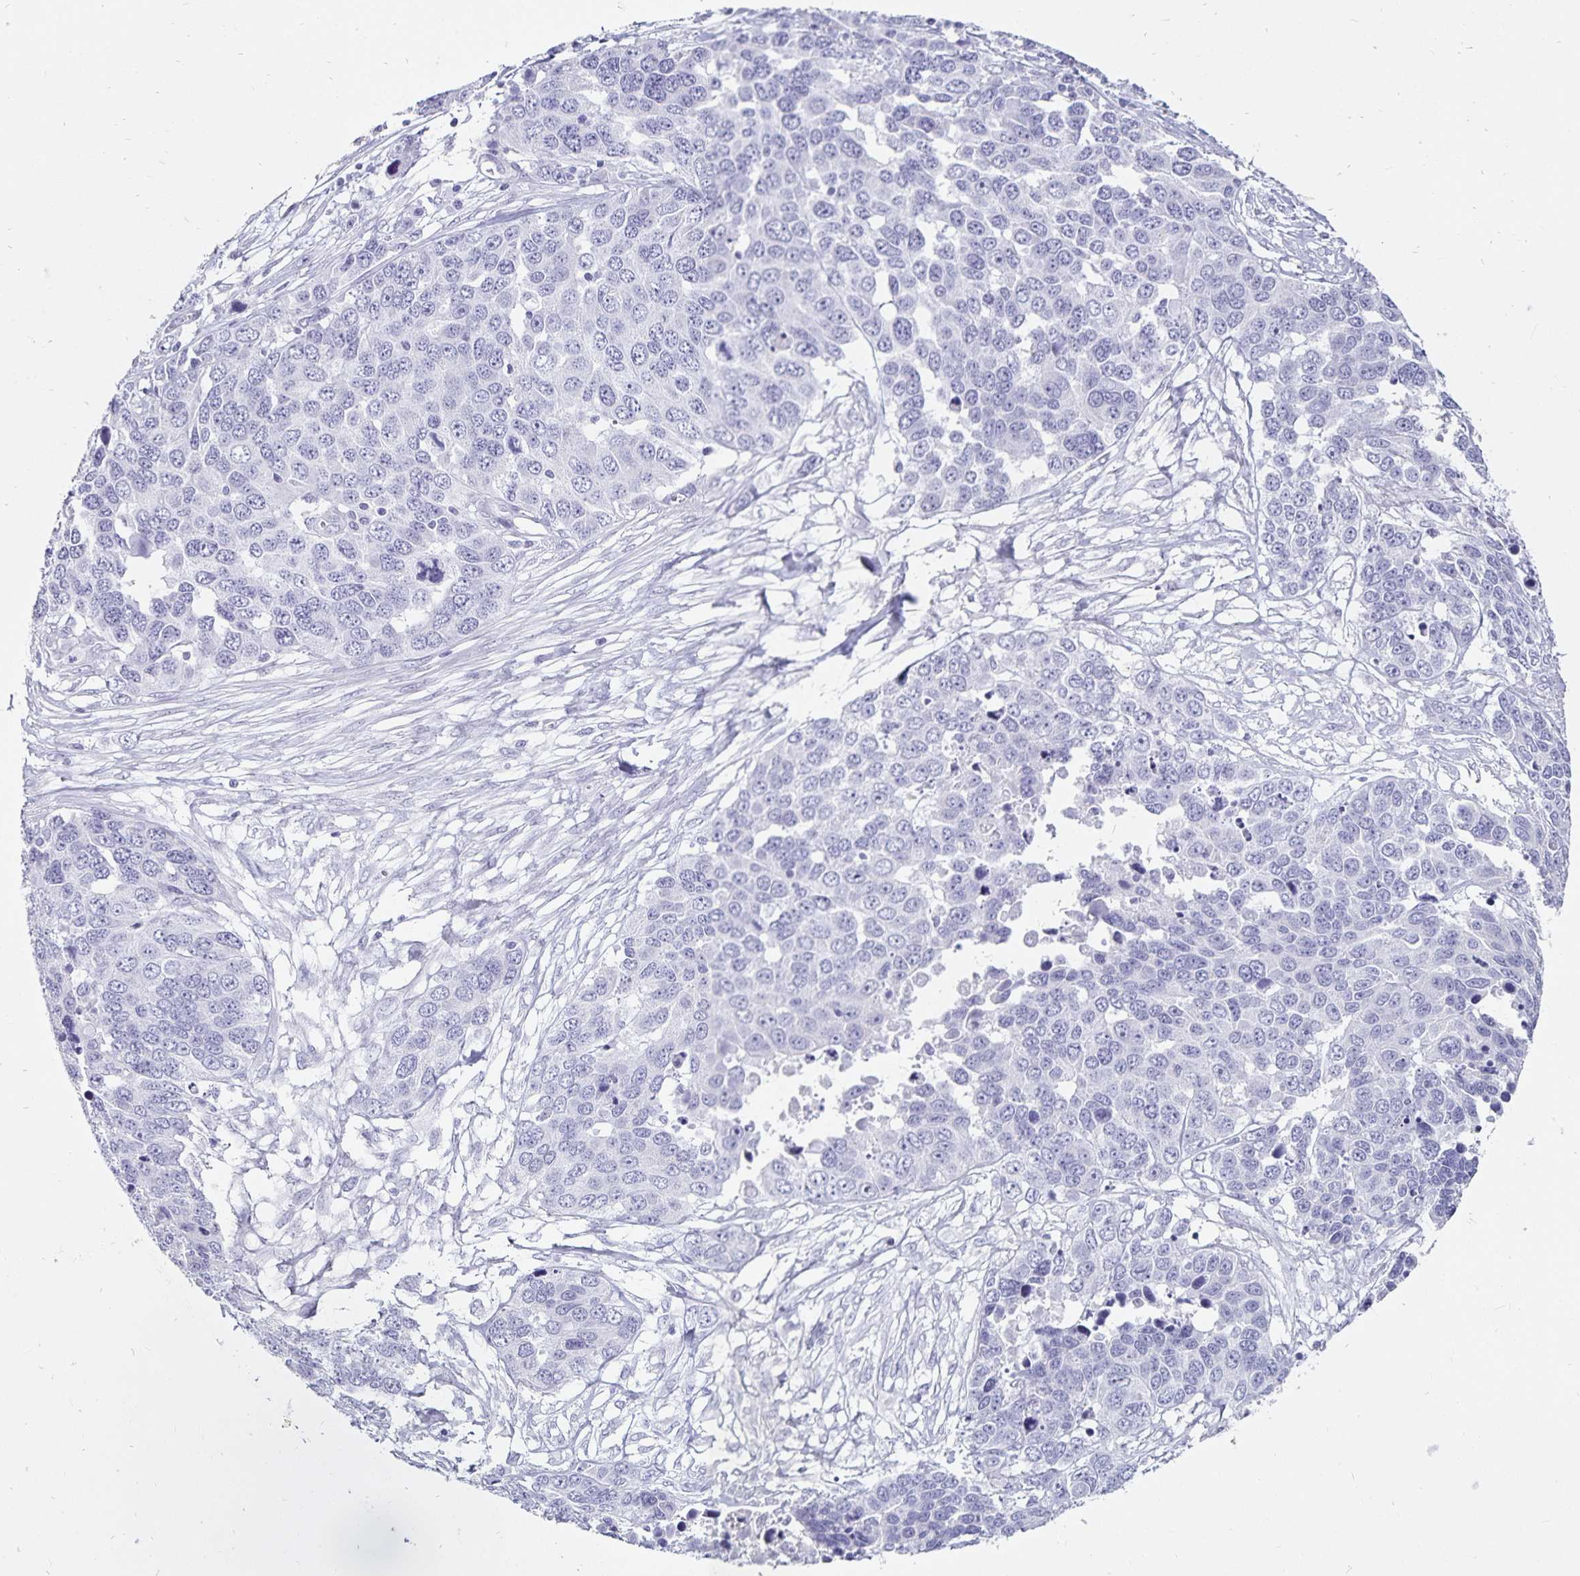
{"staining": {"intensity": "negative", "quantity": "none", "location": "none"}, "tissue": "ovarian cancer", "cell_type": "Tumor cells", "image_type": "cancer", "snomed": [{"axis": "morphology", "description": "Cystadenocarcinoma, serous, NOS"}, {"axis": "topography", "description": "Ovary"}], "caption": "Immunohistochemistry (IHC) of human ovarian cancer (serous cystadenocarcinoma) exhibits no expression in tumor cells. (DAB (3,3'-diaminobenzidine) immunohistochemistry (IHC) with hematoxylin counter stain).", "gene": "DEFA6", "patient": {"sex": "female", "age": 76}}